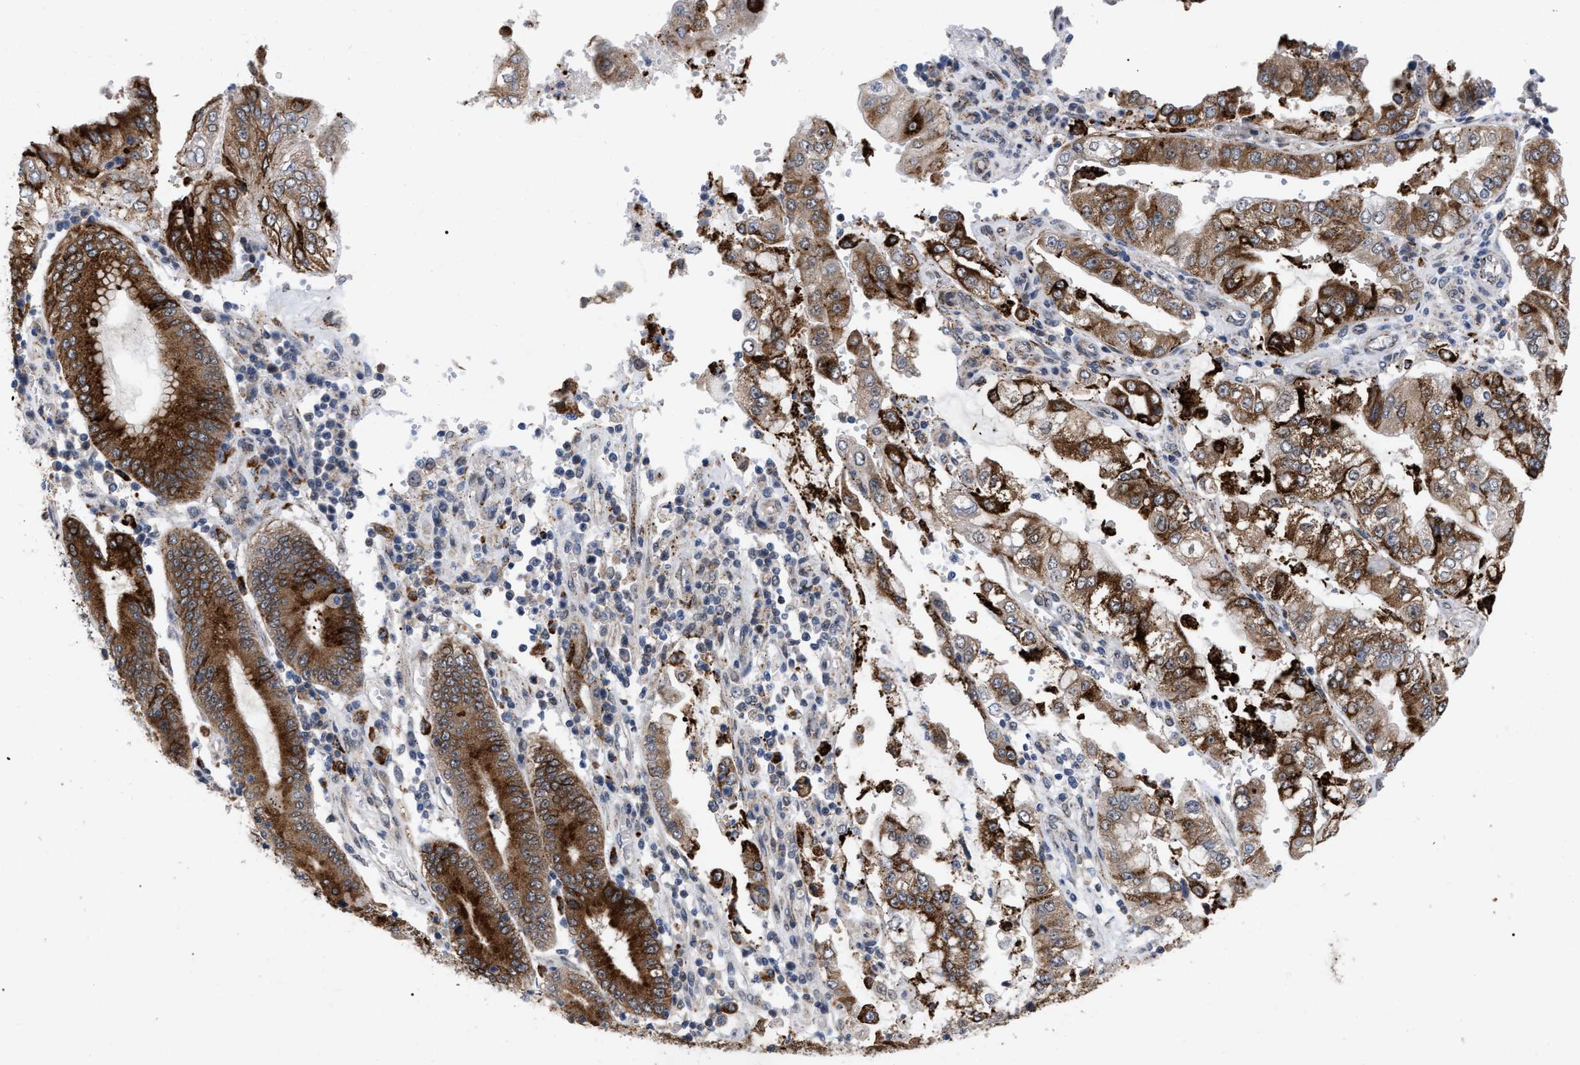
{"staining": {"intensity": "strong", "quantity": ">75%", "location": "cytoplasmic/membranous"}, "tissue": "stomach cancer", "cell_type": "Tumor cells", "image_type": "cancer", "snomed": [{"axis": "morphology", "description": "Adenocarcinoma, NOS"}, {"axis": "topography", "description": "Stomach"}], "caption": "The photomicrograph reveals immunohistochemical staining of stomach adenocarcinoma. There is strong cytoplasmic/membranous positivity is identified in approximately >75% of tumor cells. (Brightfield microscopy of DAB IHC at high magnification).", "gene": "UPF1", "patient": {"sex": "male", "age": 76}}